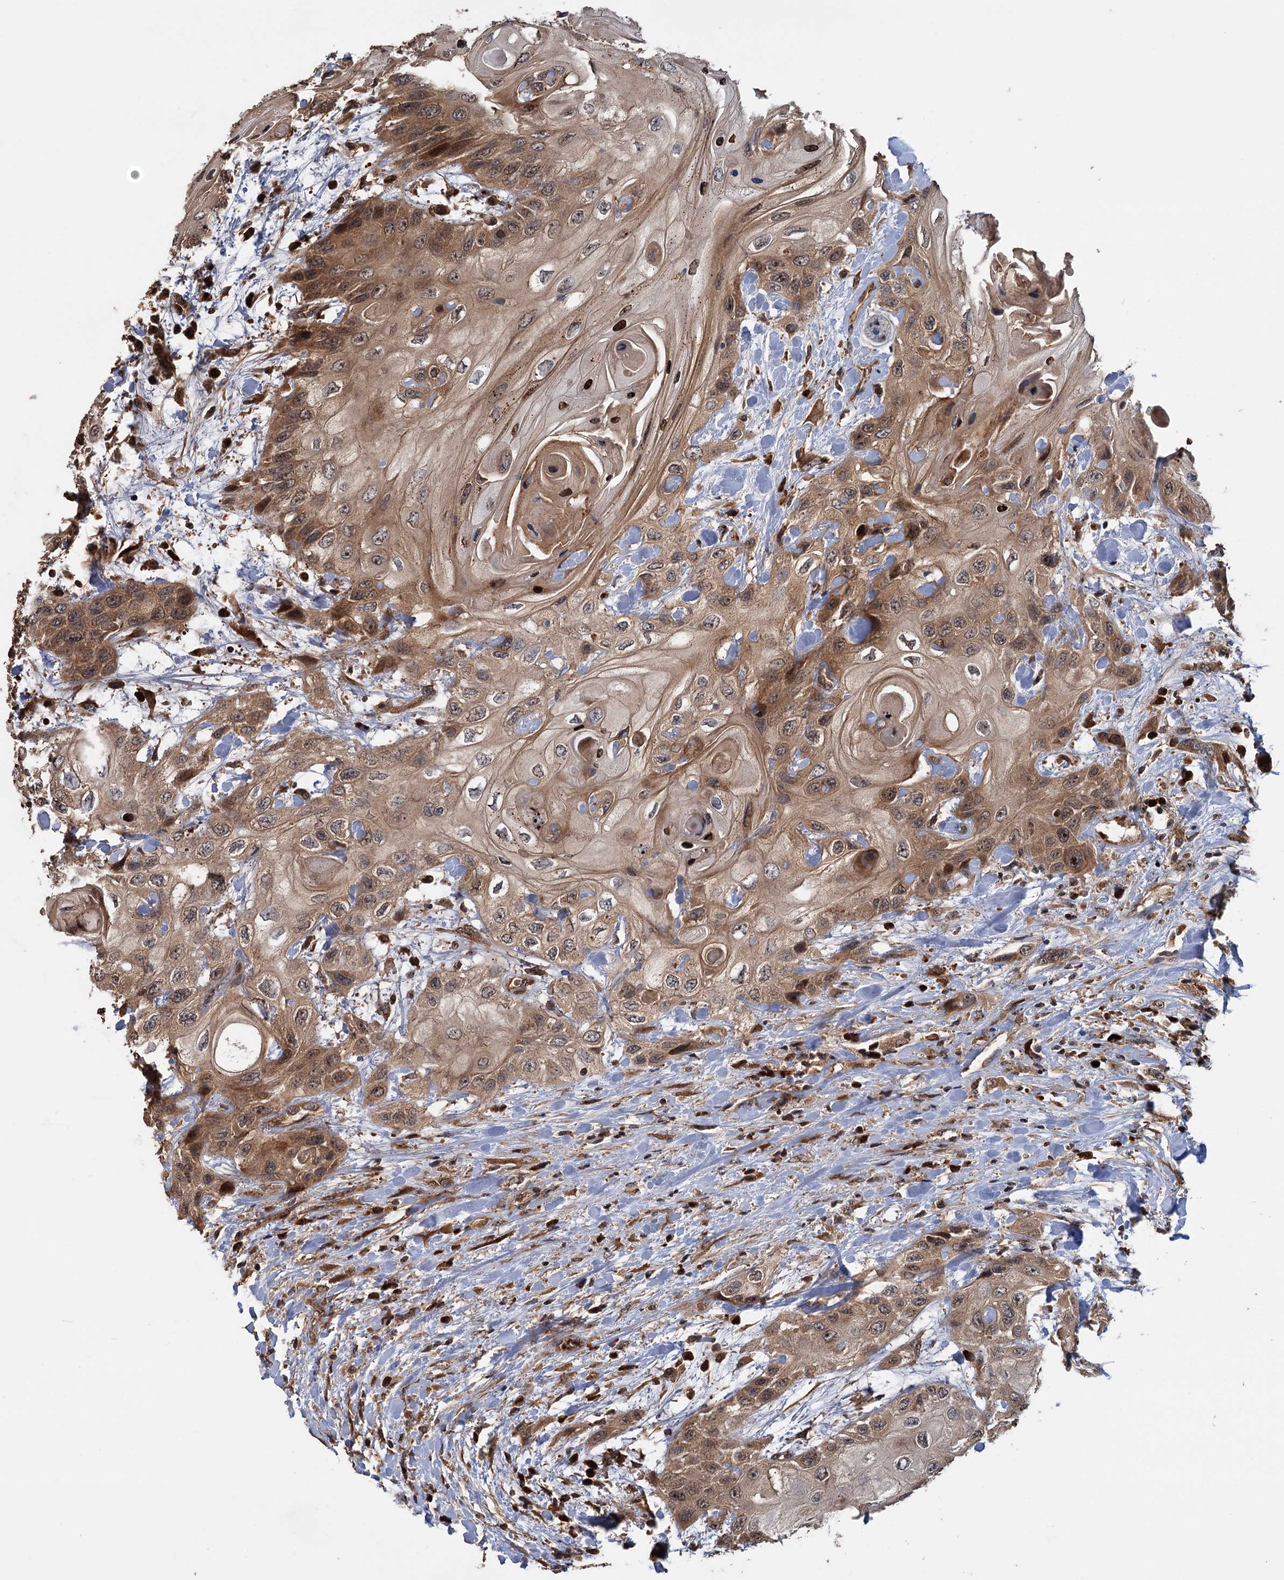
{"staining": {"intensity": "moderate", "quantity": ">75%", "location": "cytoplasmic/membranous,nuclear"}, "tissue": "head and neck cancer", "cell_type": "Tumor cells", "image_type": "cancer", "snomed": [{"axis": "morphology", "description": "Squamous cell carcinoma, NOS"}, {"axis": "topography", "description": "Head-Neck"}], "caption": "Human head and neck cancer (squamous cell carcinoma) stained with a protein marker demonstrates moderate staining in tumor cells.", "gene": "KANSL2", "patient": {"sex": "female", "age": 43}}